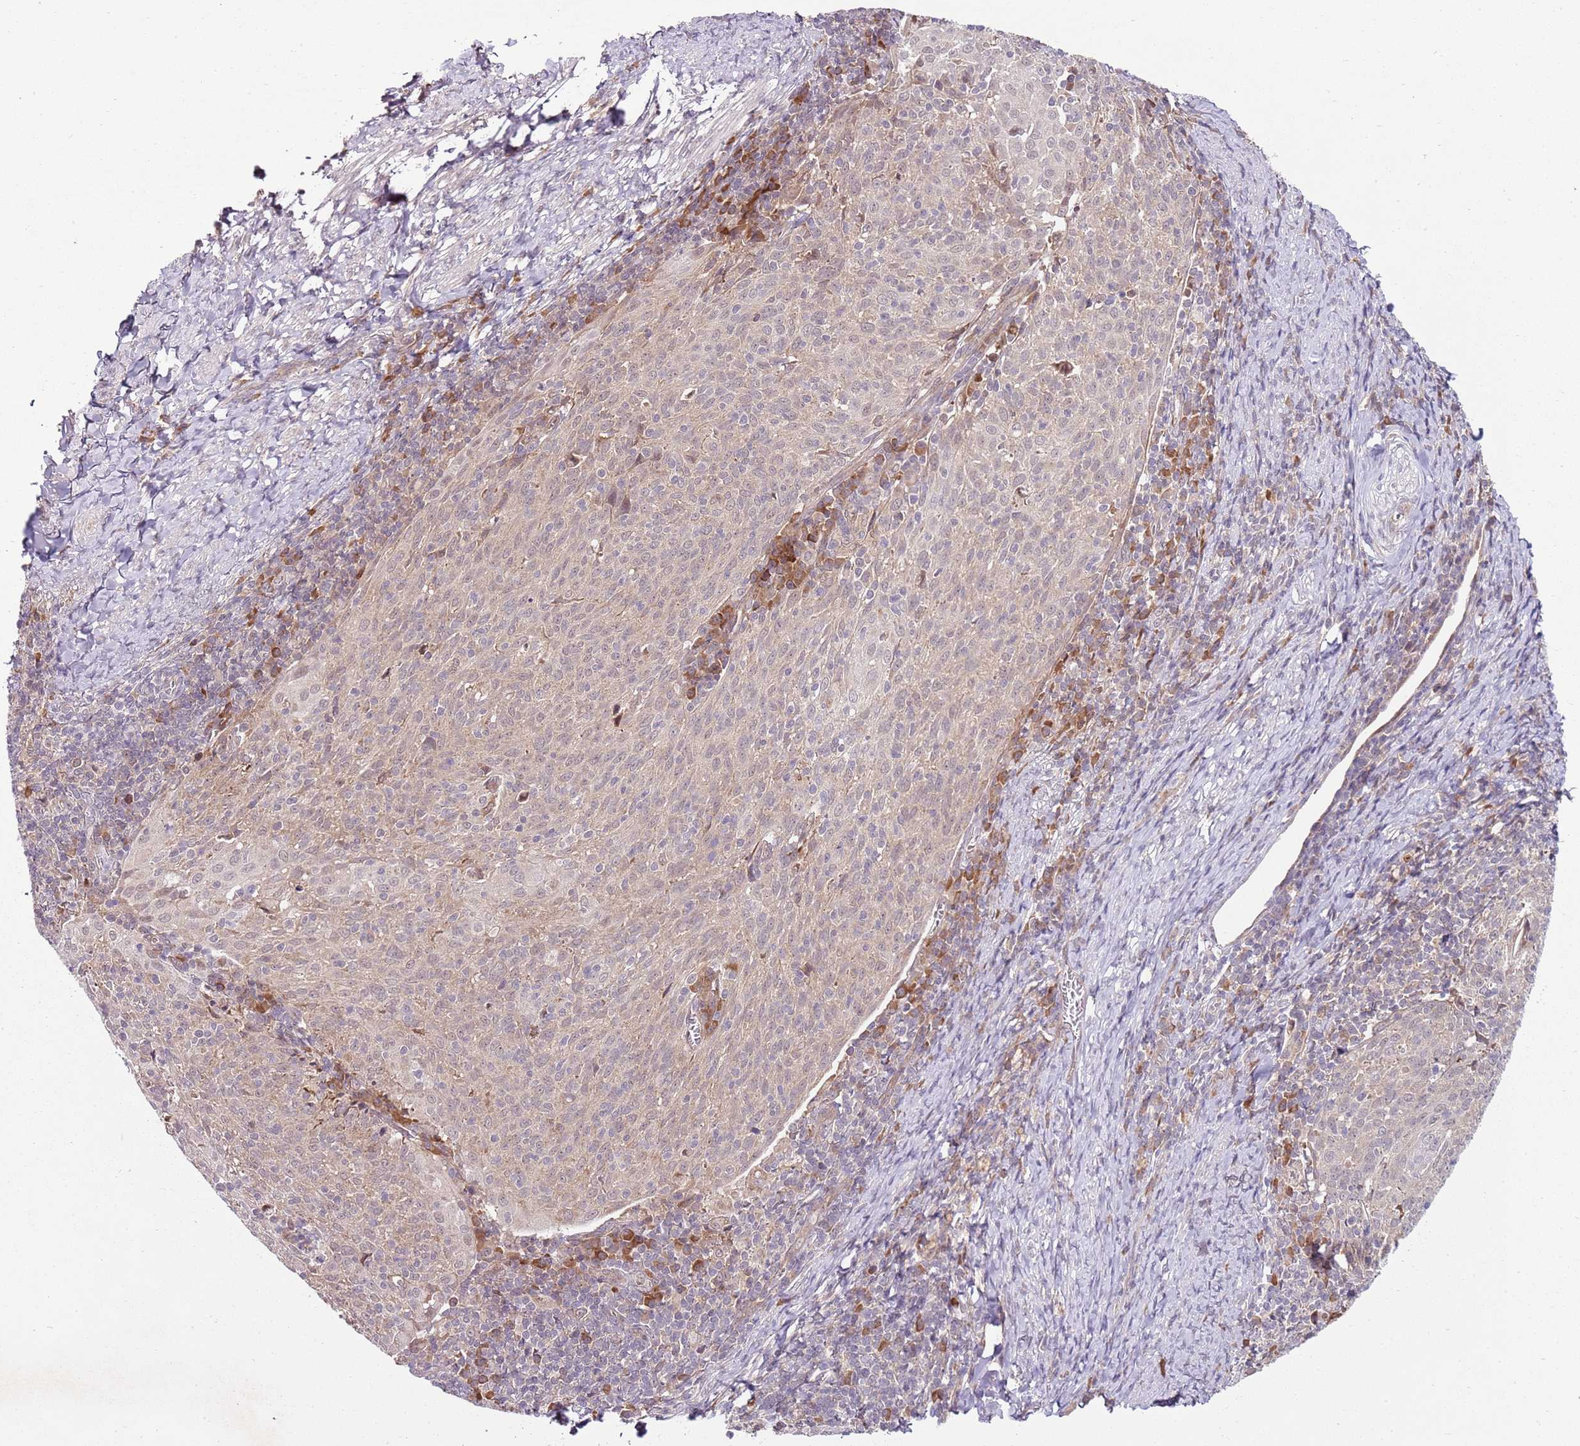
{"staining": {"intensity": "weak", "quantity": "<25%", "location": "cytoplasmic/membranous"}, "tissue": "cervical cancer", "cell_type": "Tumor cells", "image_type": "cancer", "snomed": [{"axis": "morphology", "description": "Squamous cell carcinoma, NOS"}, {"axis": "topography", "description": "Cervix"}], "caption": "Tumor cells are negative for protein expression in human cervical cancer (squamous cell carcinoma).", "gene": "FBXL22", "patient": {"sex": "female", "age": 52}}